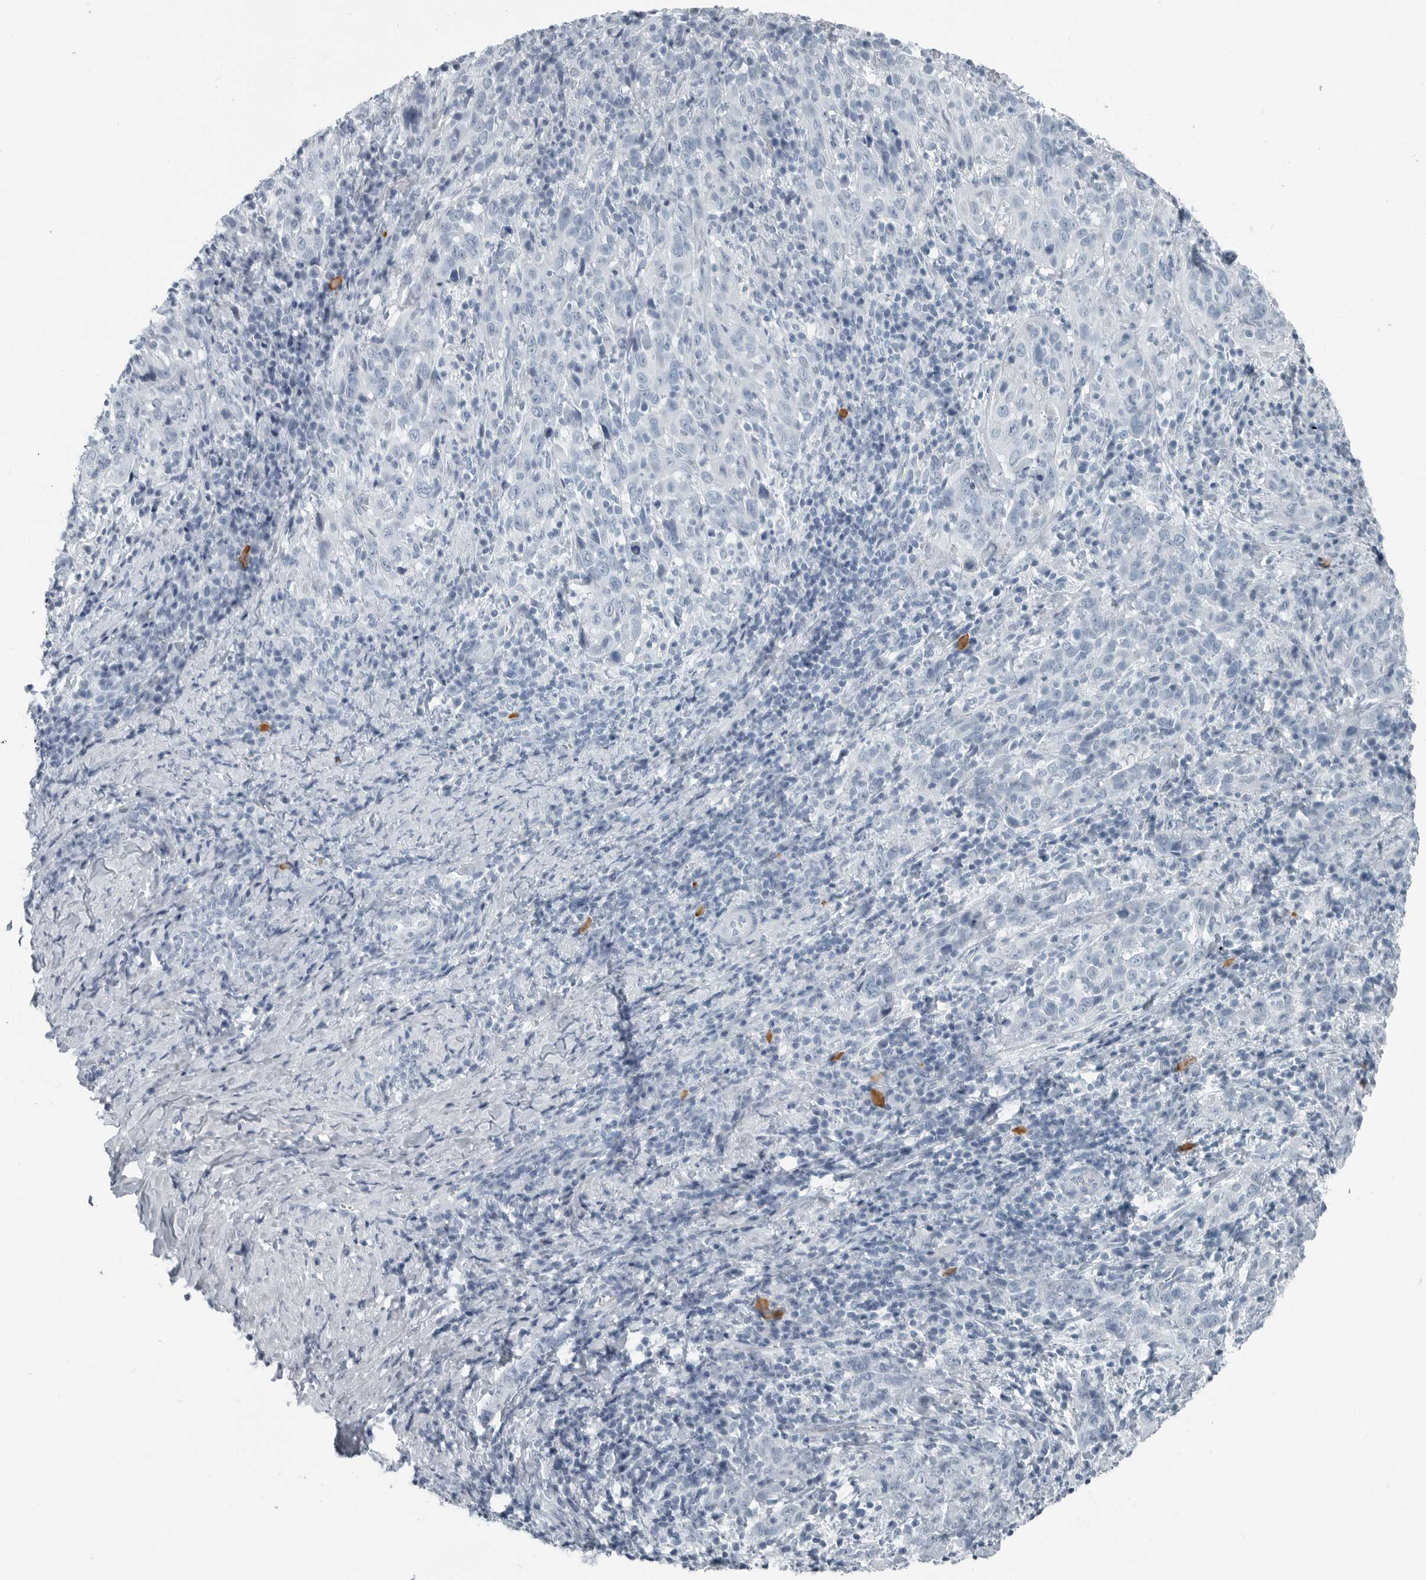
{"staining": {"intensity": "negative", "quantity": "none", "location": "none"}, "tissue": "cervical cancer", "cell_type": "Tumor cells", "image_type": "cancer", "snomed": [{"axis": "morphology", "description": "Squamous cell carcinoma, NOS"}, {"axis": "topography", "description": "Cervix"}], "caption": "Tumor cells are negative for brown protein staining in cervical cancer (squamous cell carcinoma).", "gene": "ZPBP2", "patient": {"sex": "female", "age": 46}}